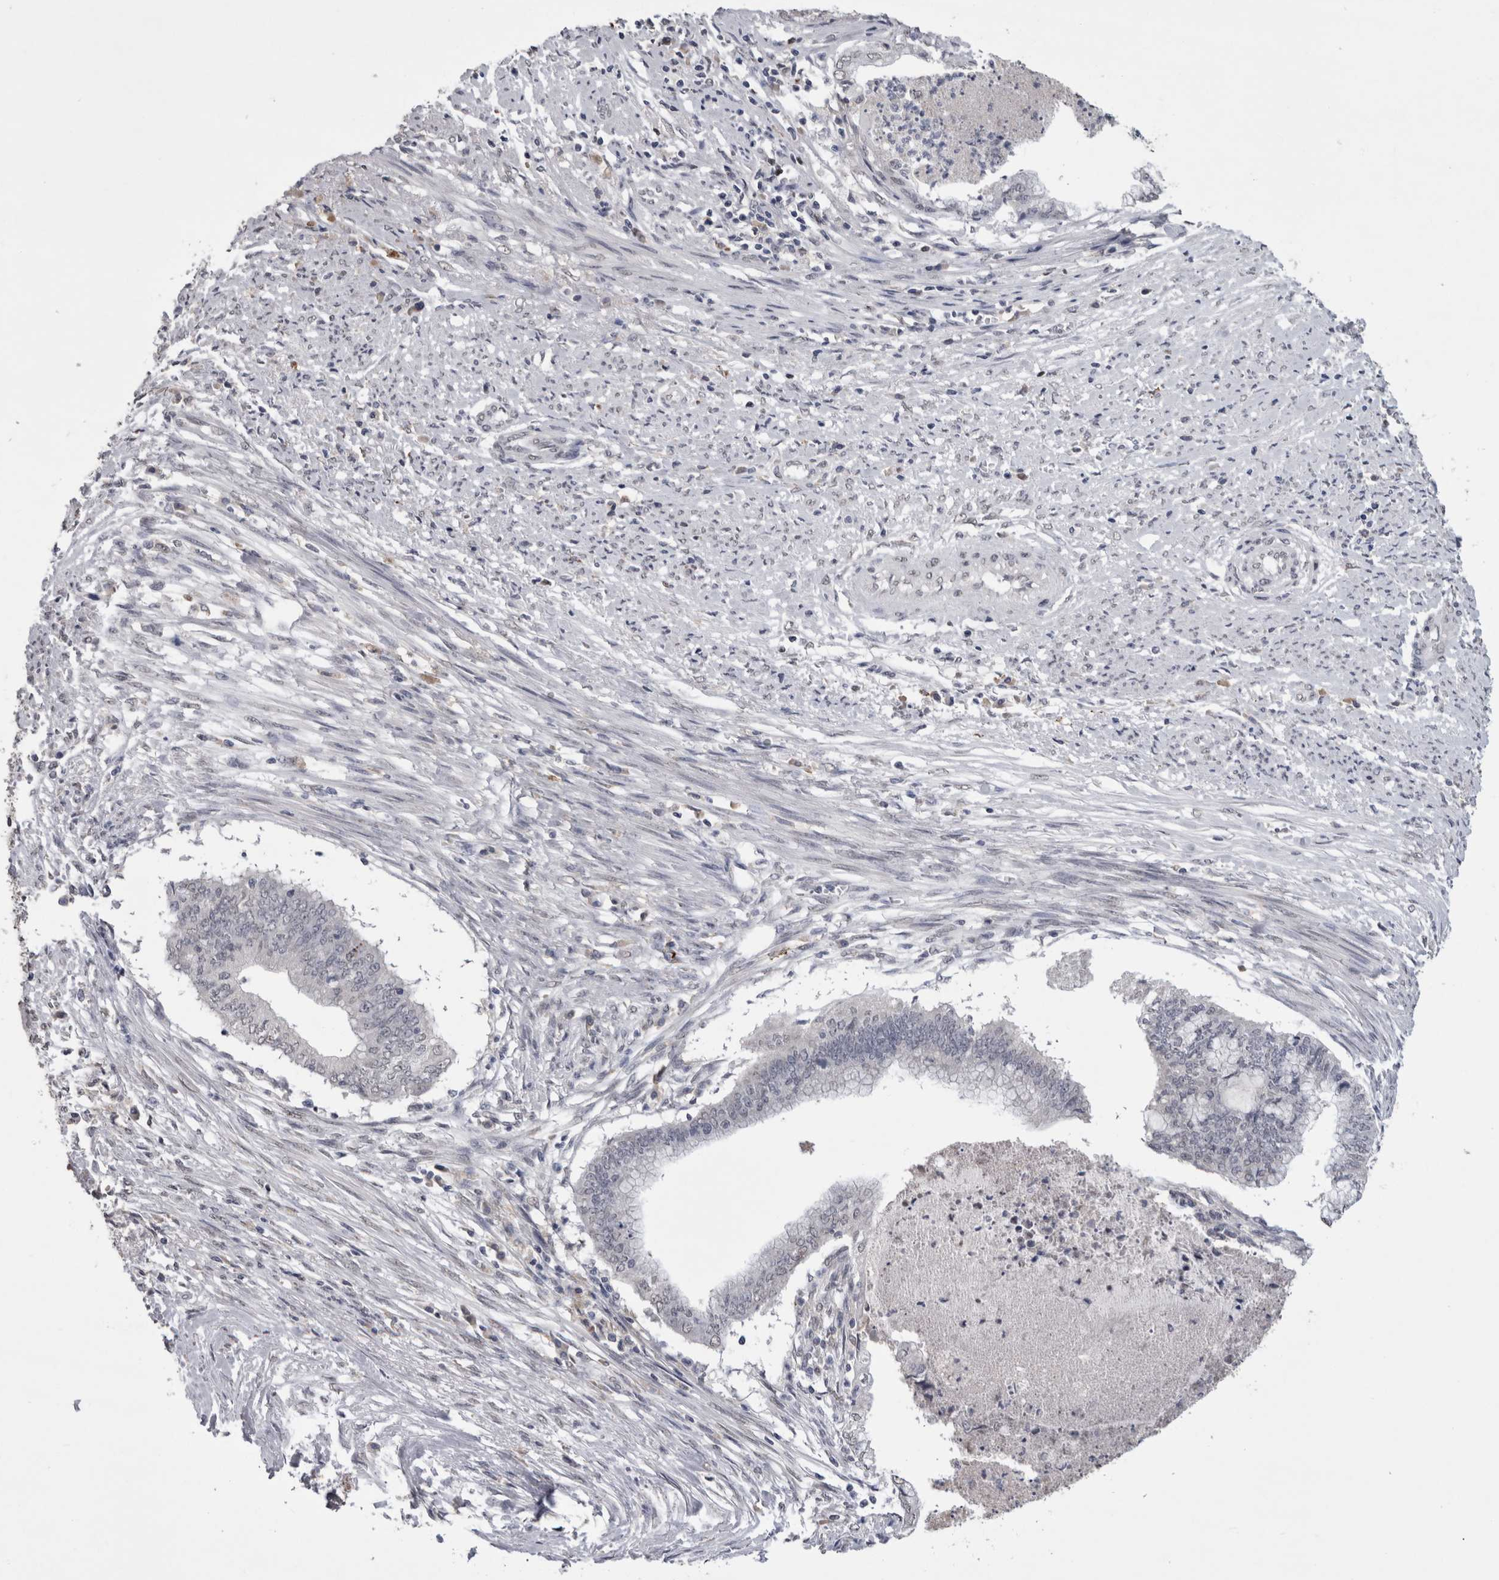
{"staining": {"intensity": "negative", "quantity": "none", "location": "none"}, "tissue": "endometrial cancer", "cell_type": "Tumor cells", "image_type": "cancer", "snomed": [{"axis": "morphology", "description": "Necrosis, NOS"}, {"axis": "morphology", "description": "Adenocarcinoma, NOS"}, {"axis": "topography", "description": "Endometrium"}], "caption": "This micrograph is of endometrial adenocarcinoma stained with immunohistochemistry to label a protein in brown with the nuclei are counter-stained blue. There is no expression in tumor cells.", "gene": "PAX5", "patient": {"sex": "female", "age": 79}}